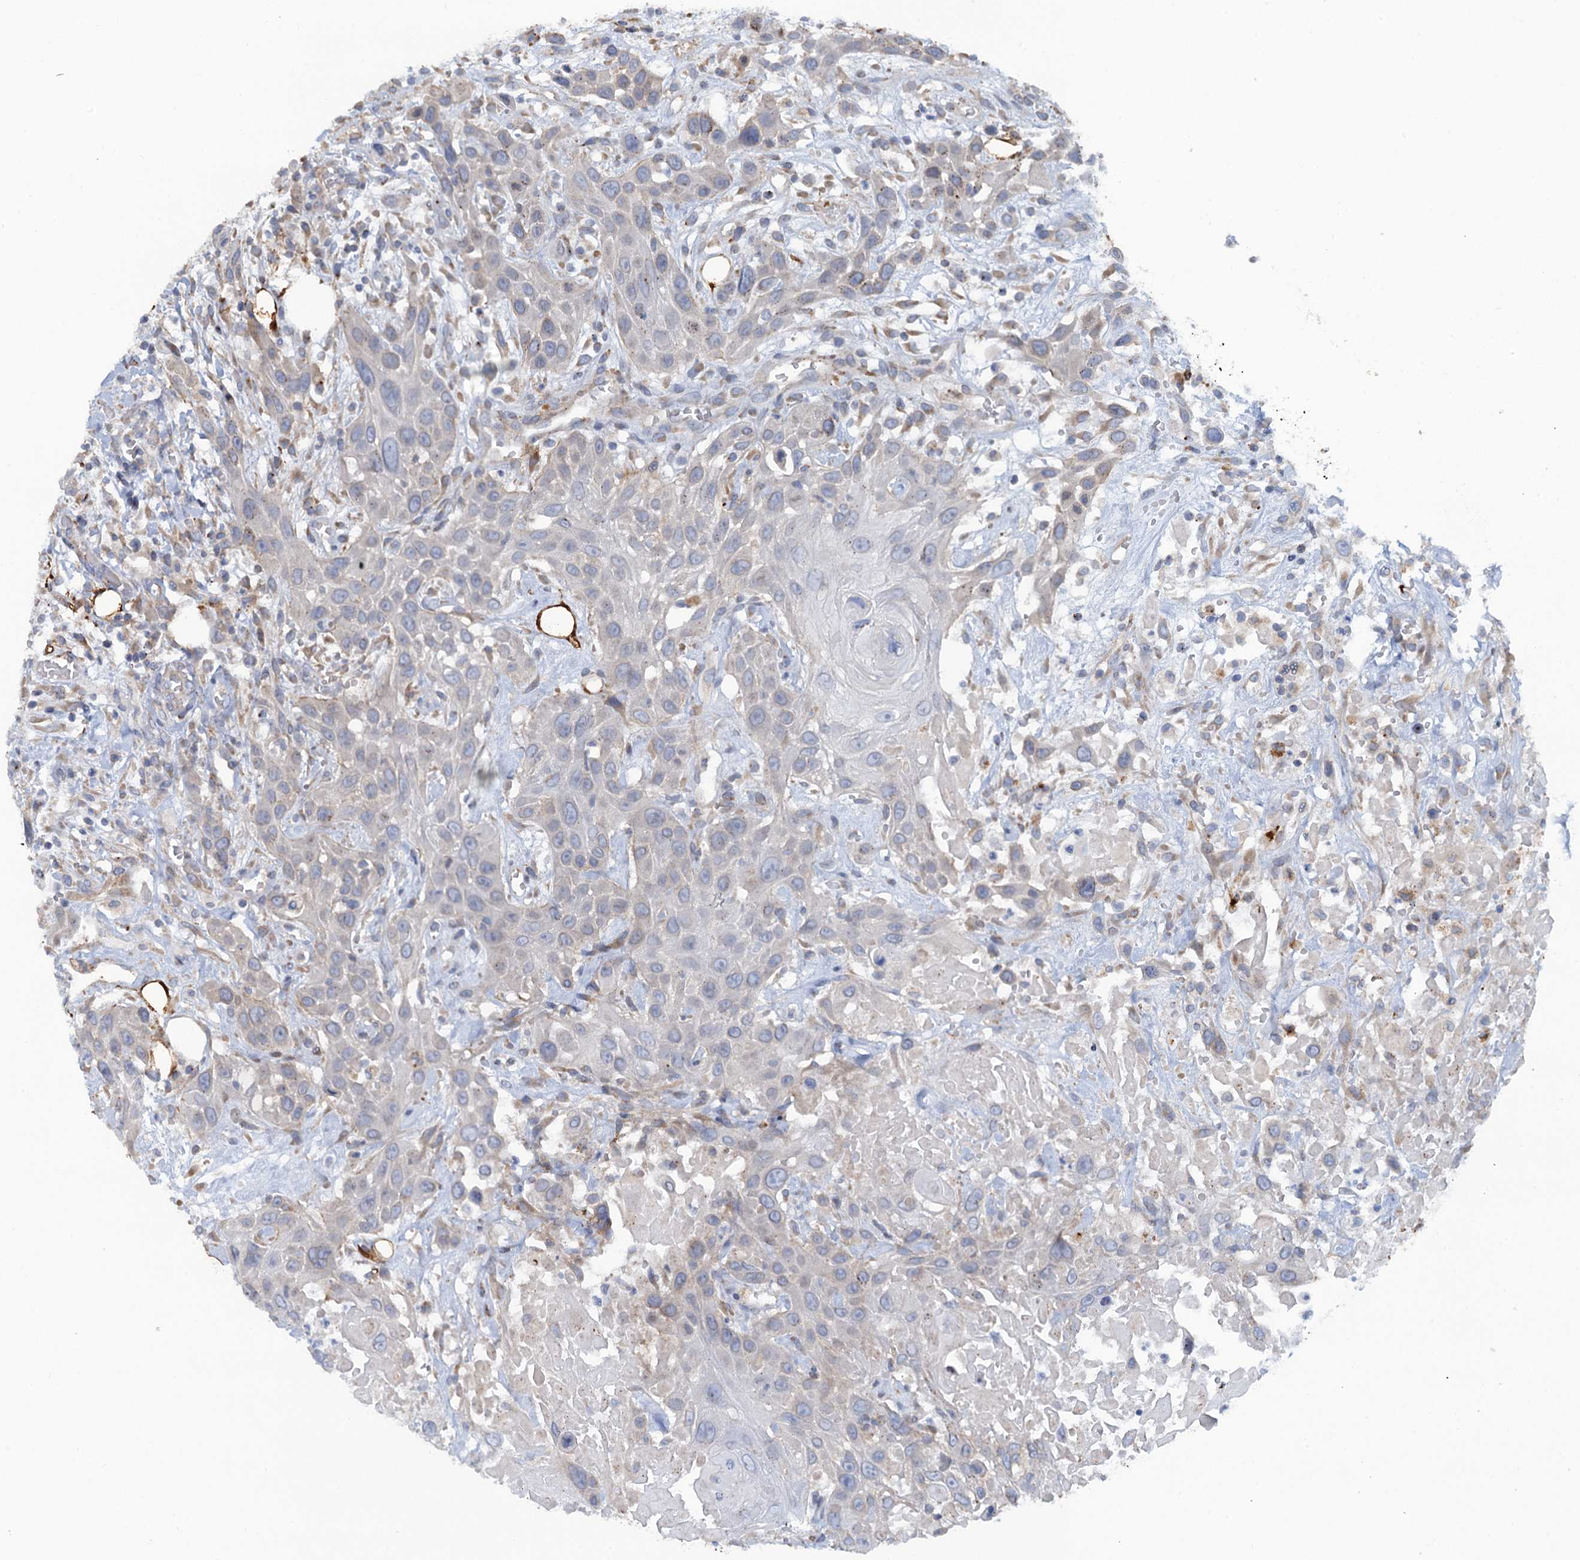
{"staining": {"intensity": "negative", "quantity": "none", "location": "none"}, "tissue": "head and neck cancer", "cell_type": "Tumor cells", "image_type": "cancer", "snomed": [{"axis": "morphology", "description": "Squamous cell carcinoma, NOS"}, {"axis": "topography", "description": "Head-Neck"}], "caption": "Head and neck squamous cell carcinoma was stained to show a protein in brown. There is no significant positivity in tumor cells.", "gene": "POGLUT3", "patient": {"sex": "male", "age": 81}}